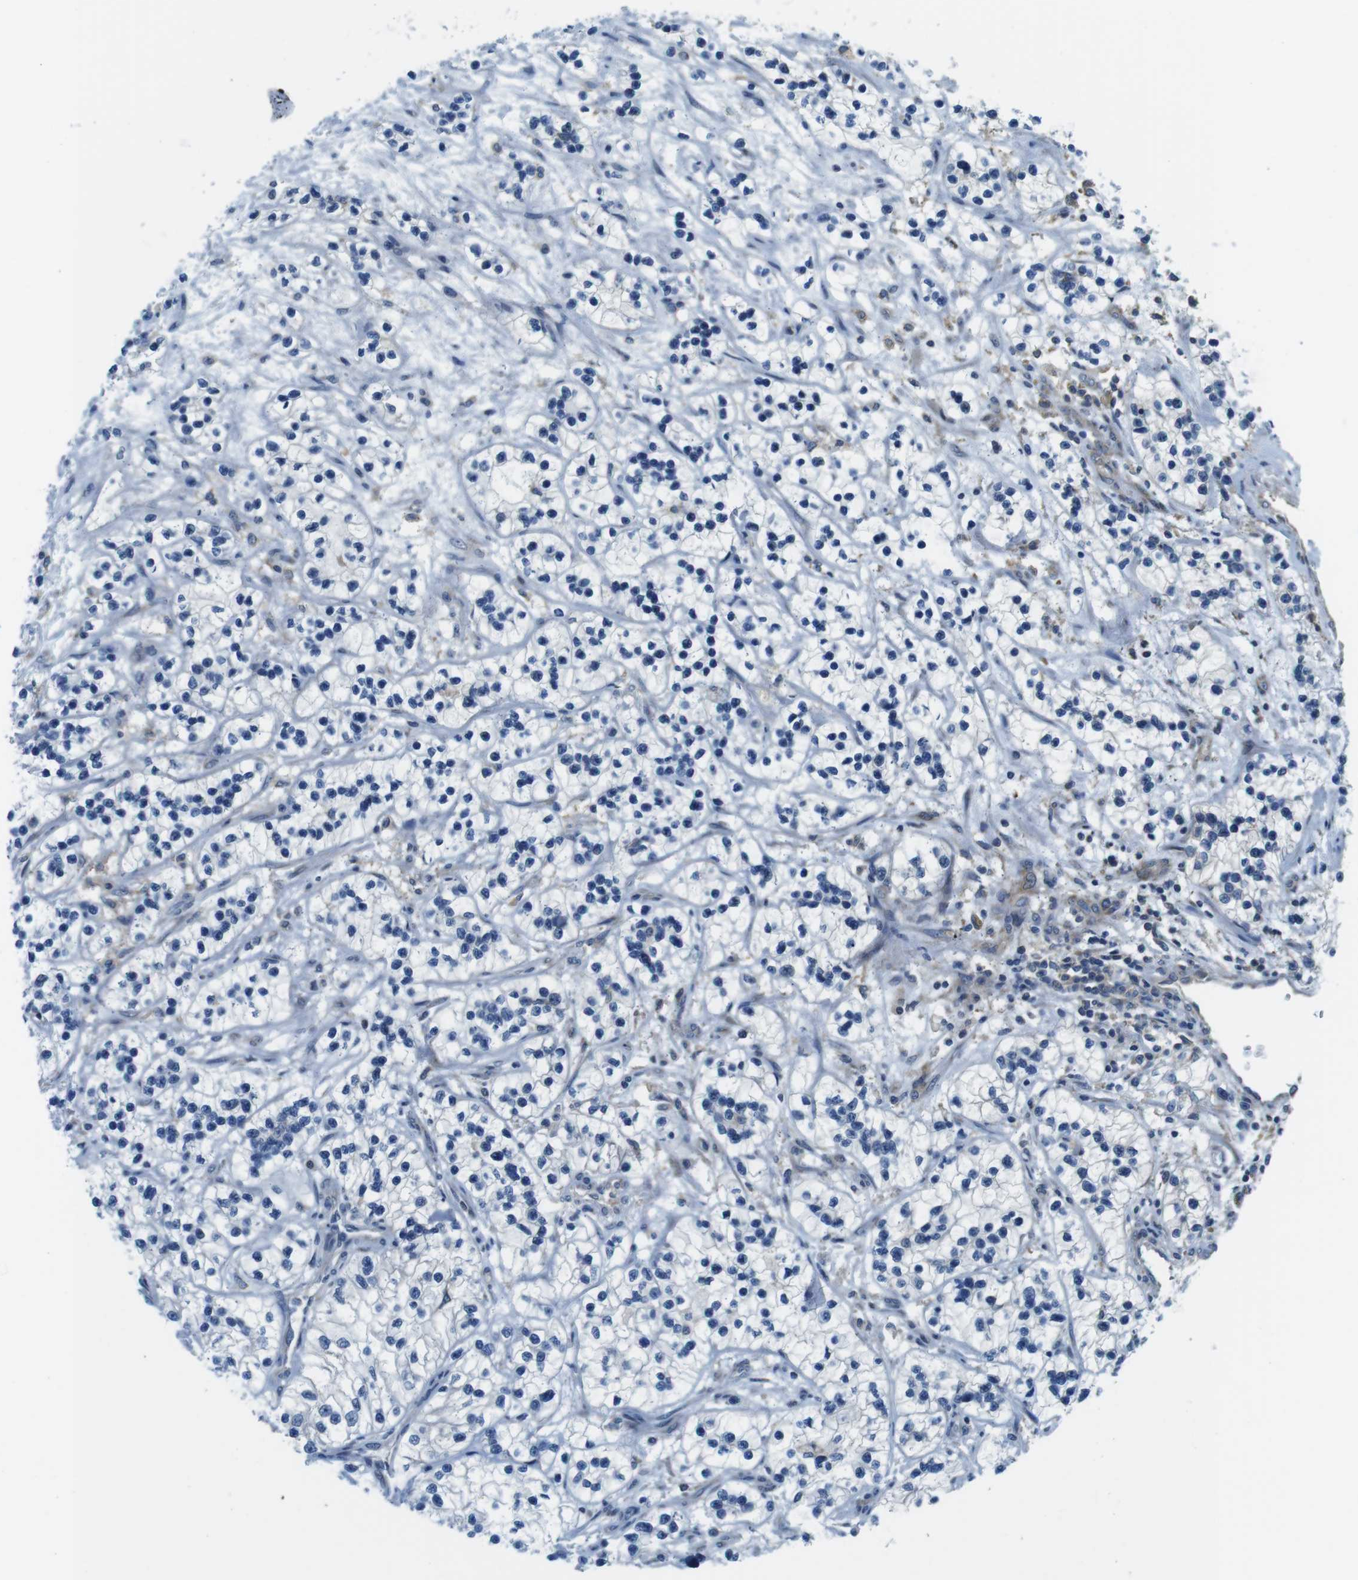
{"staining": {"intensity": "negative", "quantity": "none", "location": "none"}, "tissue": "renal cancer", "cell_type": "Tumor cells", "image_type": "cancer", "snomed": [{"axis": "morphology", "description": "Adenocarcinoma, NOS"}, {"axis": "topography", "description": "Kidney"}], "caption": "There is no significant staining in tumor cells of renal cancer (adenocarcinoma).", "gene": "EIF2B5", "patient": {"sex": "female", "age": 57}}